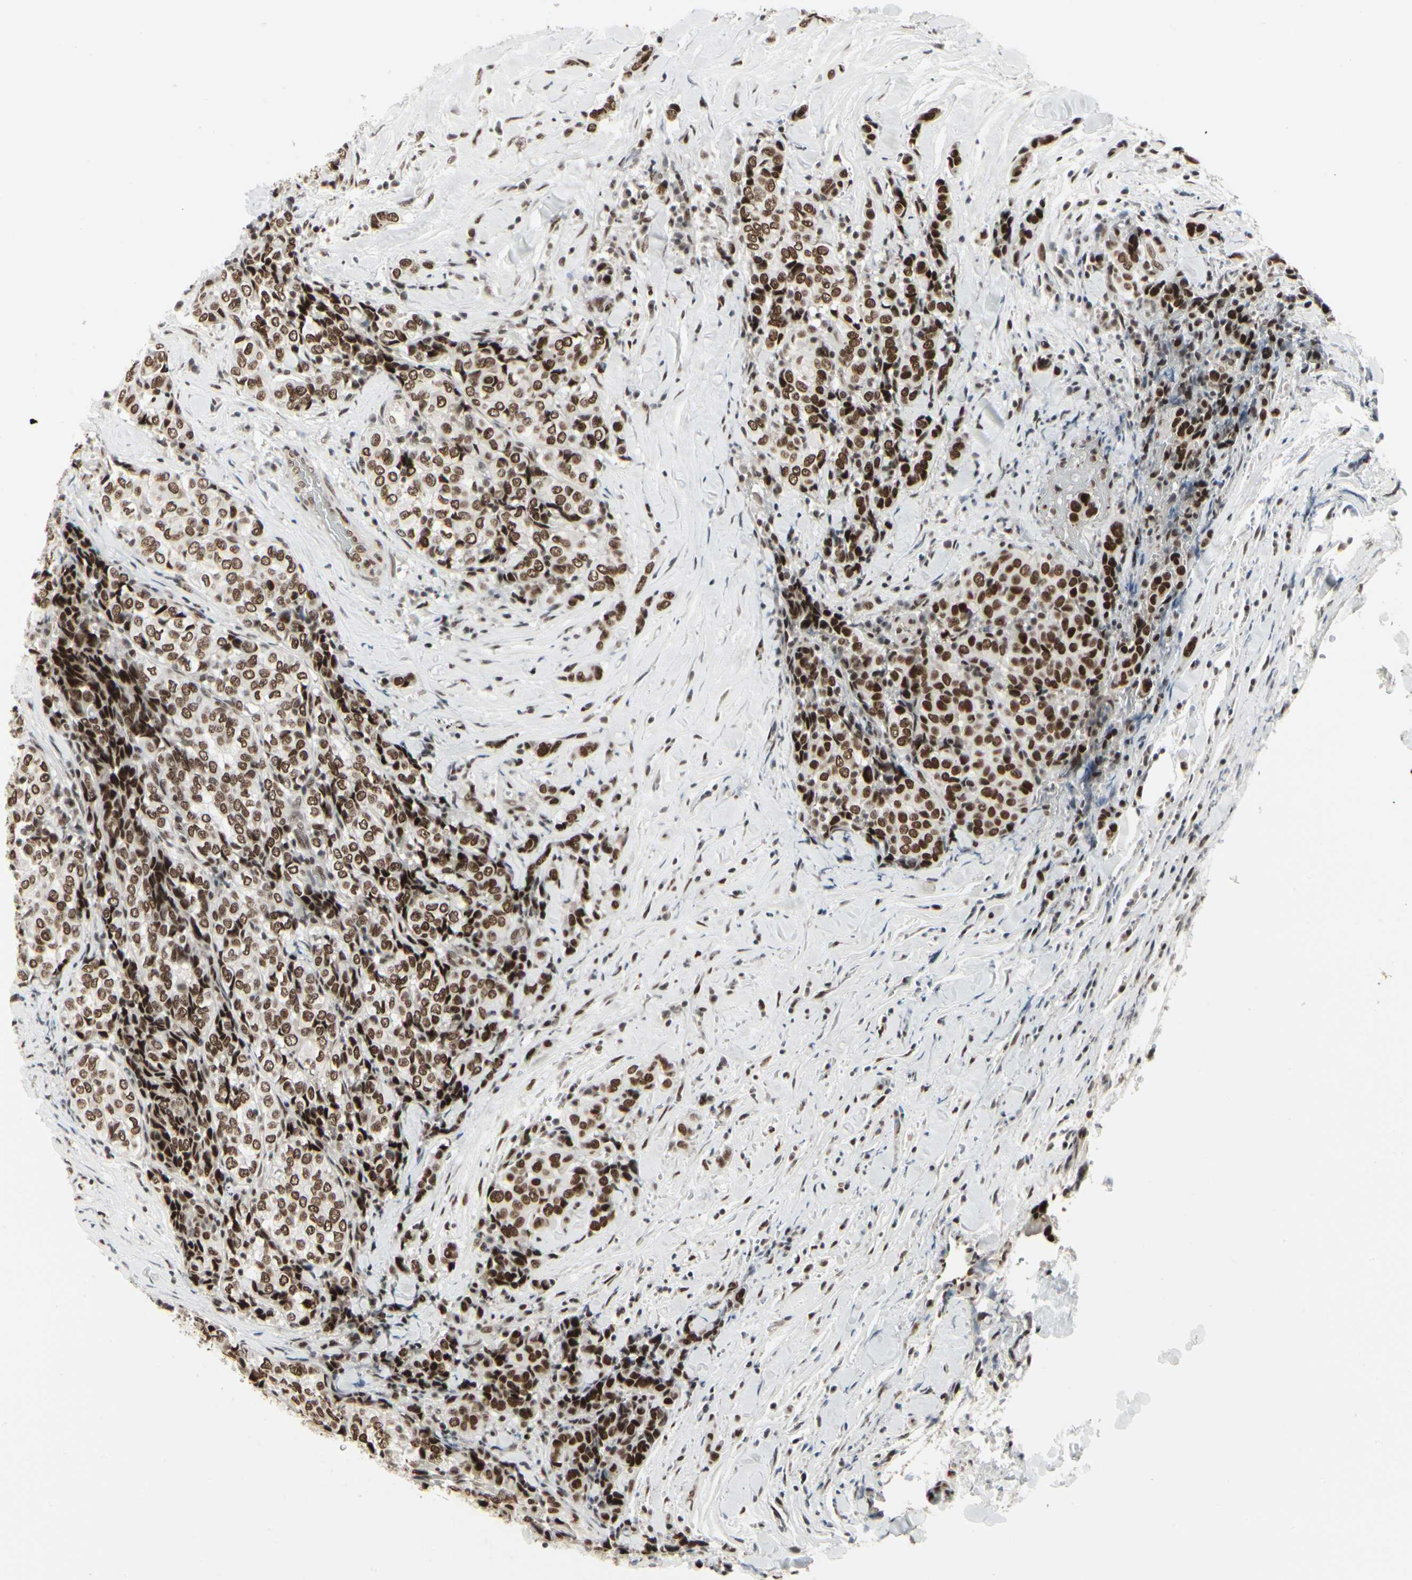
{"staining": {"intensity": "strong", "quantity": ">75%", "location": "nuclear"}, "tissue": "thyroid cancer", "cell_type": "Tumor cells", "image_type": "cancer", "snomed": [{"axis": "morphology", "description": "Normal tissue, NOS"}, {"axis": "morphology", "description": "Papillary adenocarcinoma, NOS"}, {"axis": "topography", "description": "Thyroid gland"}], "caption": "Protein staining shows strong nuclear staining in about >75% of tumor cells in papillary adenocarcinoma (thyroid).", "gene": "HMG20A", "patient": {"sex": "female", "age": 30}}